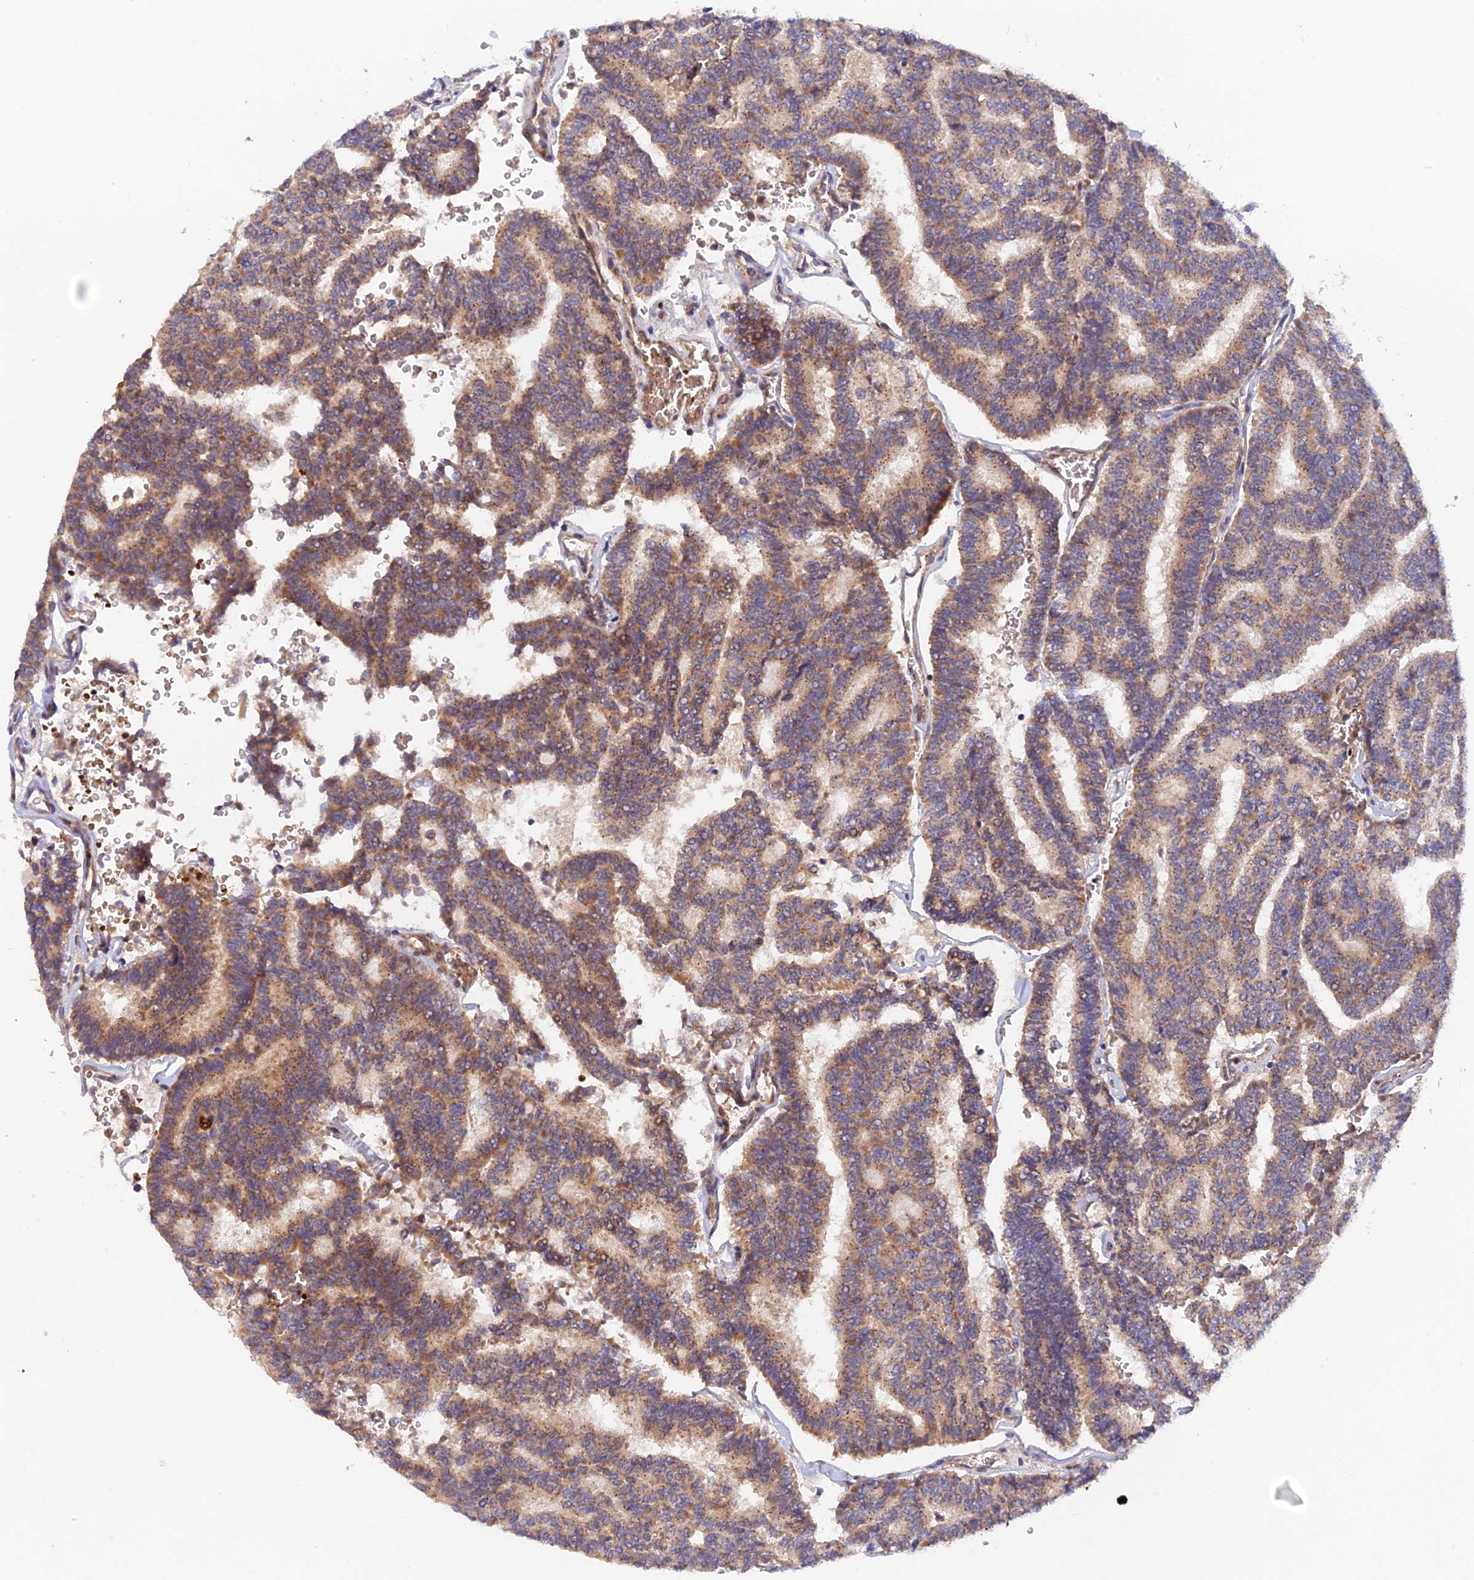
{"staining": {"intensity": "moderate", "quantity": ">75%", "location": "cytoplasmic/membranous"}, "tissue": "thyroid cancer", "cell_type": "Tumor cells", "image_type": "cancer", "snomed": [{"axis": "morphology", "description": "Papillary adenocarcinoma, NOS"}, {"axis": "topography", "description": "Thyroid gland"}], "caption": "This is an image of IHC staining of thyroid papillary adenocarcinoma, which shows moderate staining in the cytoplasmic/membranous of tumor cells.", "gene": "WDFY4", "patient": {"sex": "female", "age": 35}}